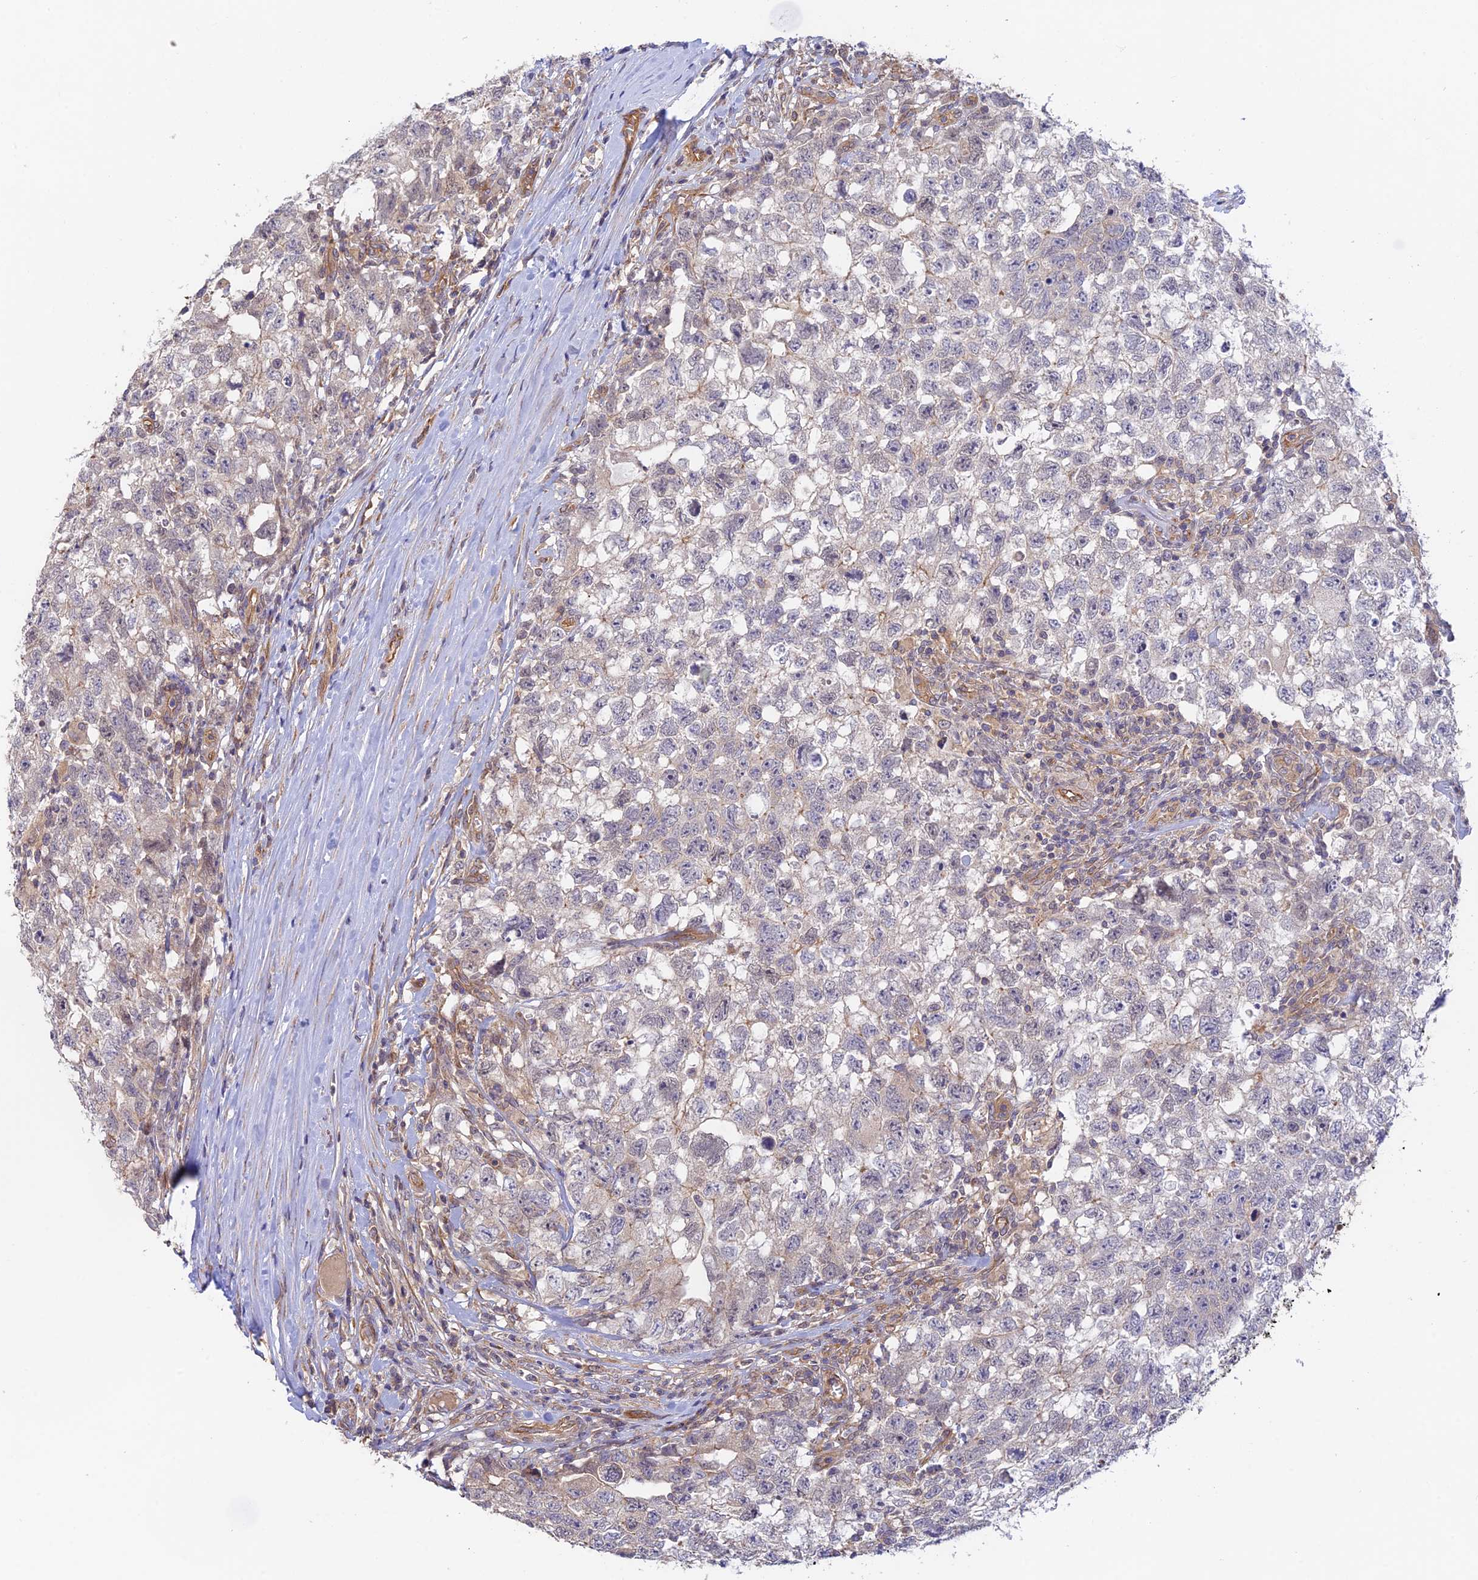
{"staining": {"intensity": "negative", "quantity": "none", "location": "none"}, "tissue": "testis cancer", "cell_type": "Tumor cells", "image_type": "cancer", "snomed": [{"axis": "morphology", "description": "Seminoma, NOS"}, {"axis": "morphology", "description": "Carcinoma, Embryonal, NOS"}, {"axis": "topography", "description": "Testis"}], "caption": "The immunohistochemistry micrograph has no significant positivity in tumor cells of testis cancer (seminoma) tissue. (DAB (3,3'-diaminobenzidine) IHC with hematoxylin counter stain).", "gene": "MYO9A", "patient": {"sex": "male", "age": 29}}